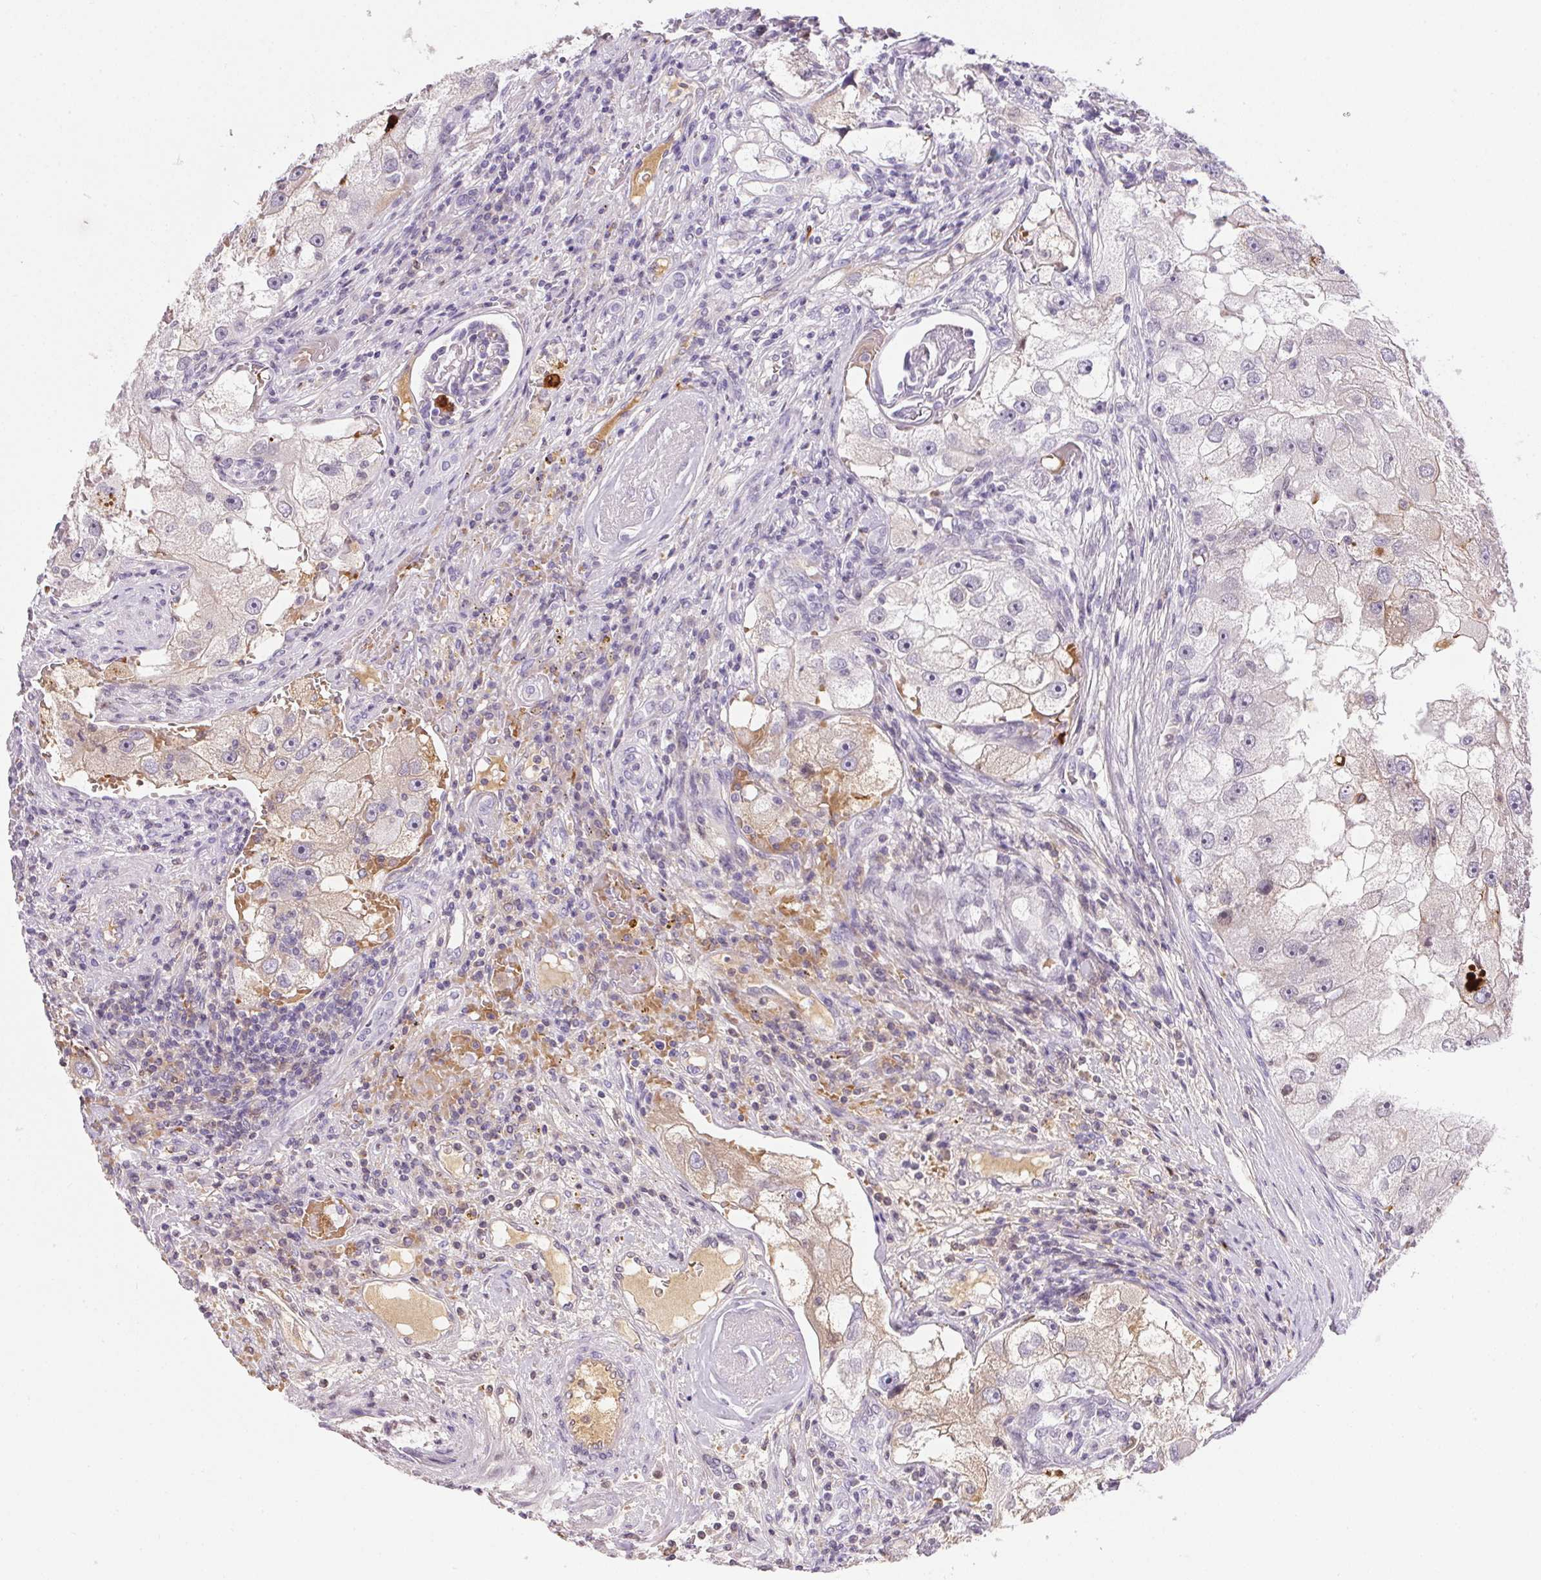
{"staining": {"intensity": "weak", "quantity": "<25%", "location": "nuclear"}, "tissue": "renal cancer", "cell_type": "Tumor cells", "image_type": "cancer", "snomed": [{"axis": "morphology", "description": "Adenocarcinoma, NOS"}, {"axis": "topography", "description": "Kidney"}], "caption": "A histopathology image of renal adenocarcinoma stained for a protein exhibits no brown staining in tumor cells.", "gene": "ORM1", "patient": {"sex": "male", "age": 63}}